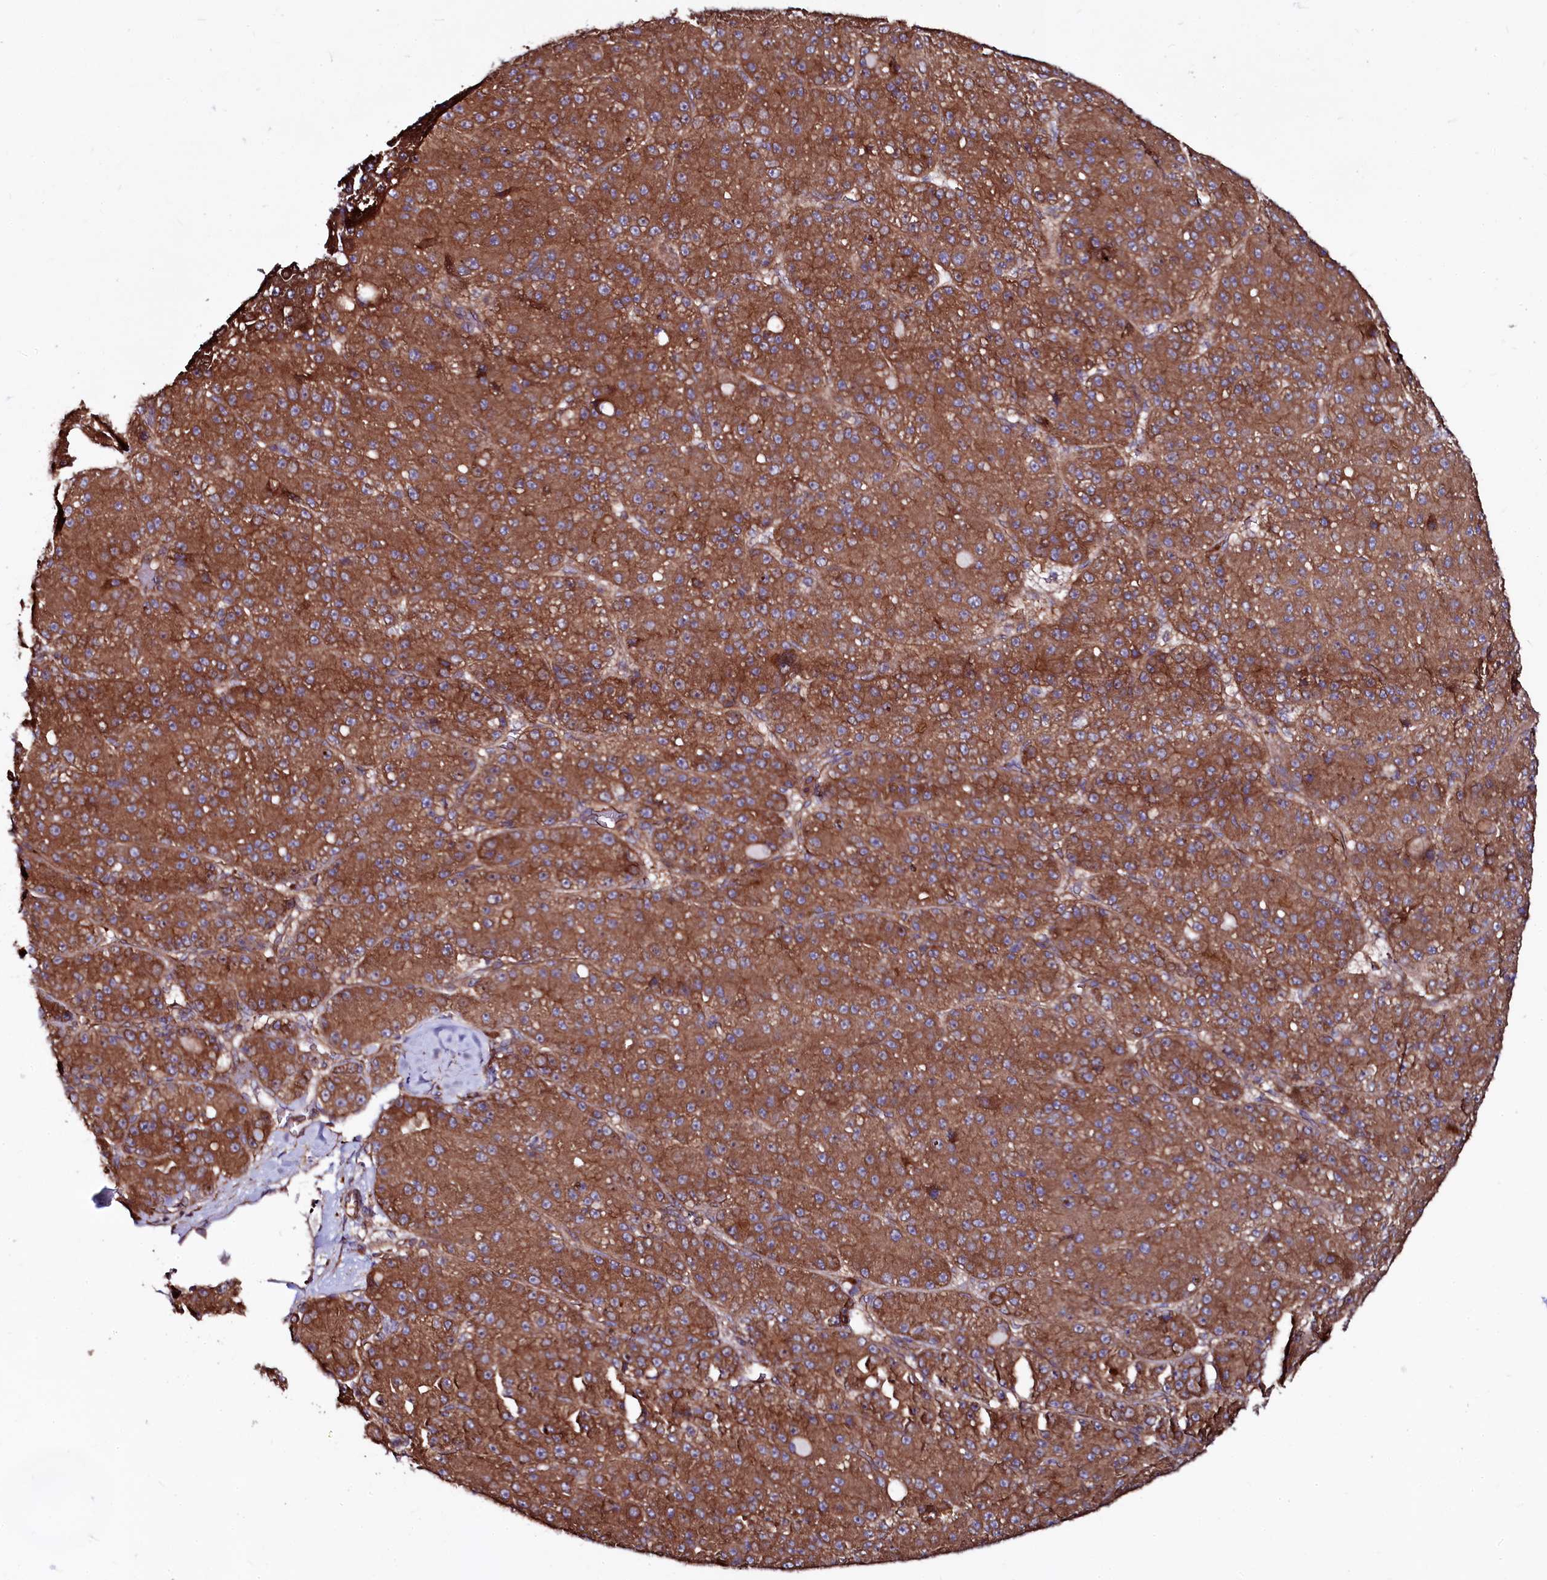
{"staining": {"intensity": "strong", "quantity": ">75%", "location": "cytoplasmic/membranous"}, "tissue": "liver cancer", "cell_type": "Tumor cells", "image_type": "cancer", "snomed": [{"axis": "morphology", "description": "Carcinoma, Hepatocellular, NOS"}, {"axis": "topography", "description": "Liver"}], "caption": "IHC of hepatocellular carcinoma (liver) reveals high levels of strong cytoplasmic/membranous staining in about >75% of tumor cells.", "gene": "USPL1", "patient": {"sex": "male", "age": 67}}